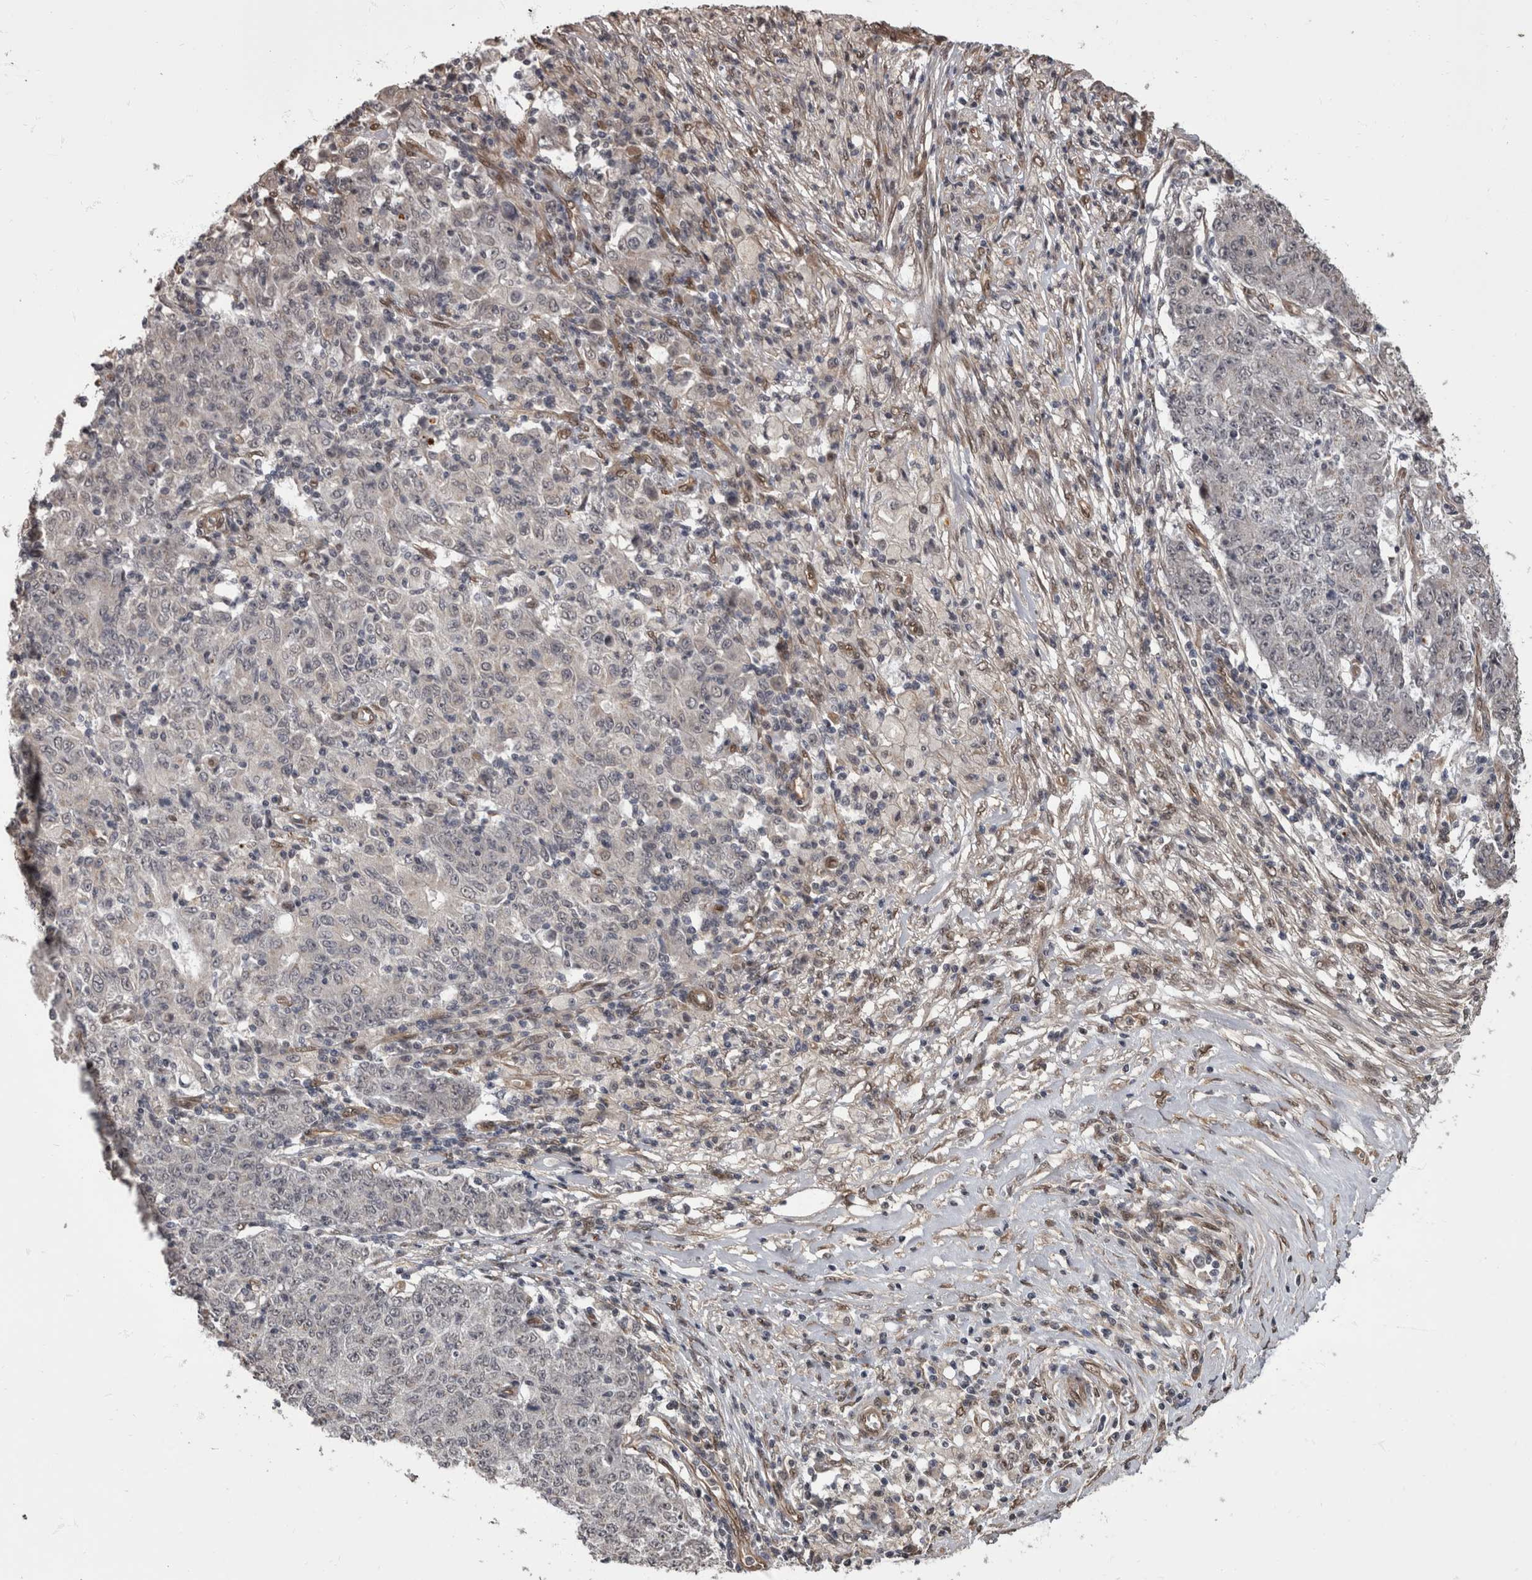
{"staining": {"intensity": "weak", "quantity": "<25%", "location": "nuclear"}, "tissue": "ovarian cancer", "cell_type": "Tumor cells", "image_type": "cancer", "snomed": [{"axis": "morphology", "description": "Carcinoma, endometroid"}, {"axis": "topography", "description": "Ovary"}], "caption": "Protein analysis of ovarian endometroid carcinoma exhibits no significant positivity in tumor cells. The staining was performed using DAB to visualize the protein expression in brown, while the nuclei were stained in blue with hematoxylin (Magnification: 20x).", "gene": "AKT3", "patient": {"sex": "female", "age": 42}}